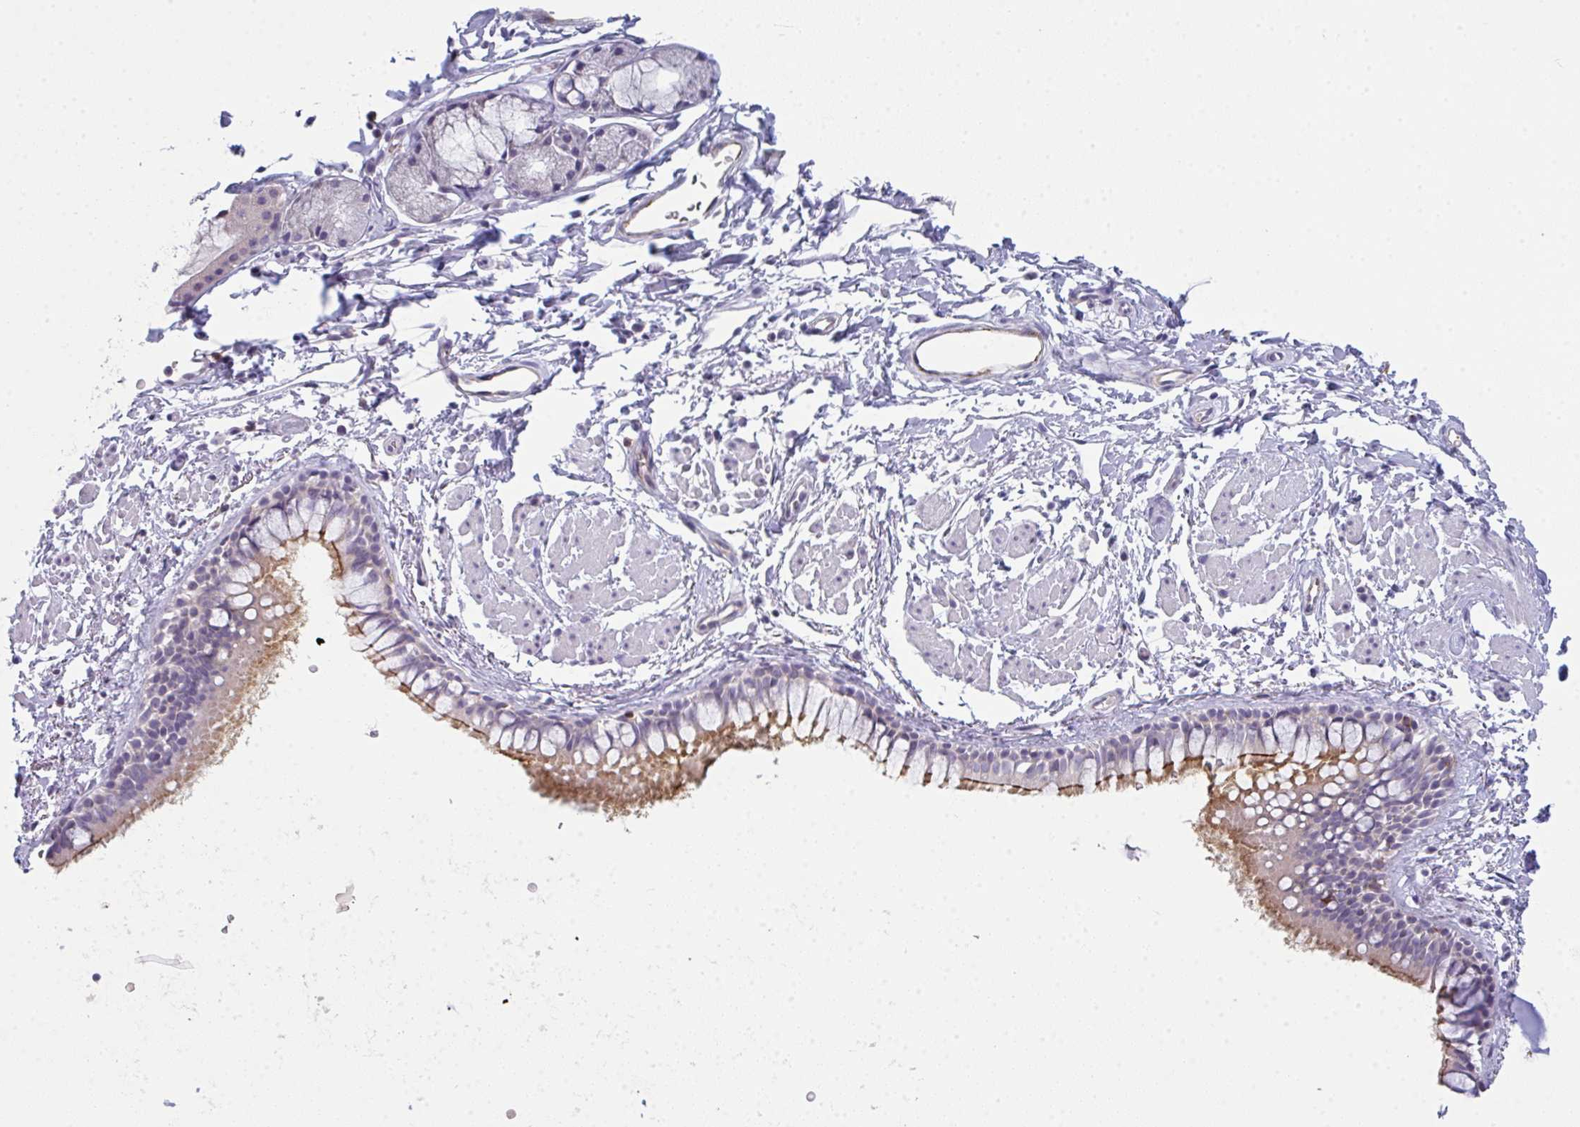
{"staining": {"intensity": "moderate", "quantity": ">75%", "location": "cytoplasmic/membranous"}, "tissue": "bronchus", "cell_type": "Respiratory epithelial cells", "image_type": "normal", "snomed": [{"axis": "morphology", "description": "Normal tissue, NOS"}, {"axis": "topography", "description": "Lymph node"}, {"axis": "topography", "description": "Cartilage tissue"}, {"axis": "topography", "description": "Bronchus"}], "caption": "Normal bronchus reveals moderate cytoplasmic/membranous expression in approximately >75% of respiratory epithelial cells, visualized by immunohistochemistry. Using DAB (brown) and hematoxylin (blue) stains, captured at high magnification using brightfield microscopy.", "gene": "CD80", "patient": {"sex": "female", "age": 70}}